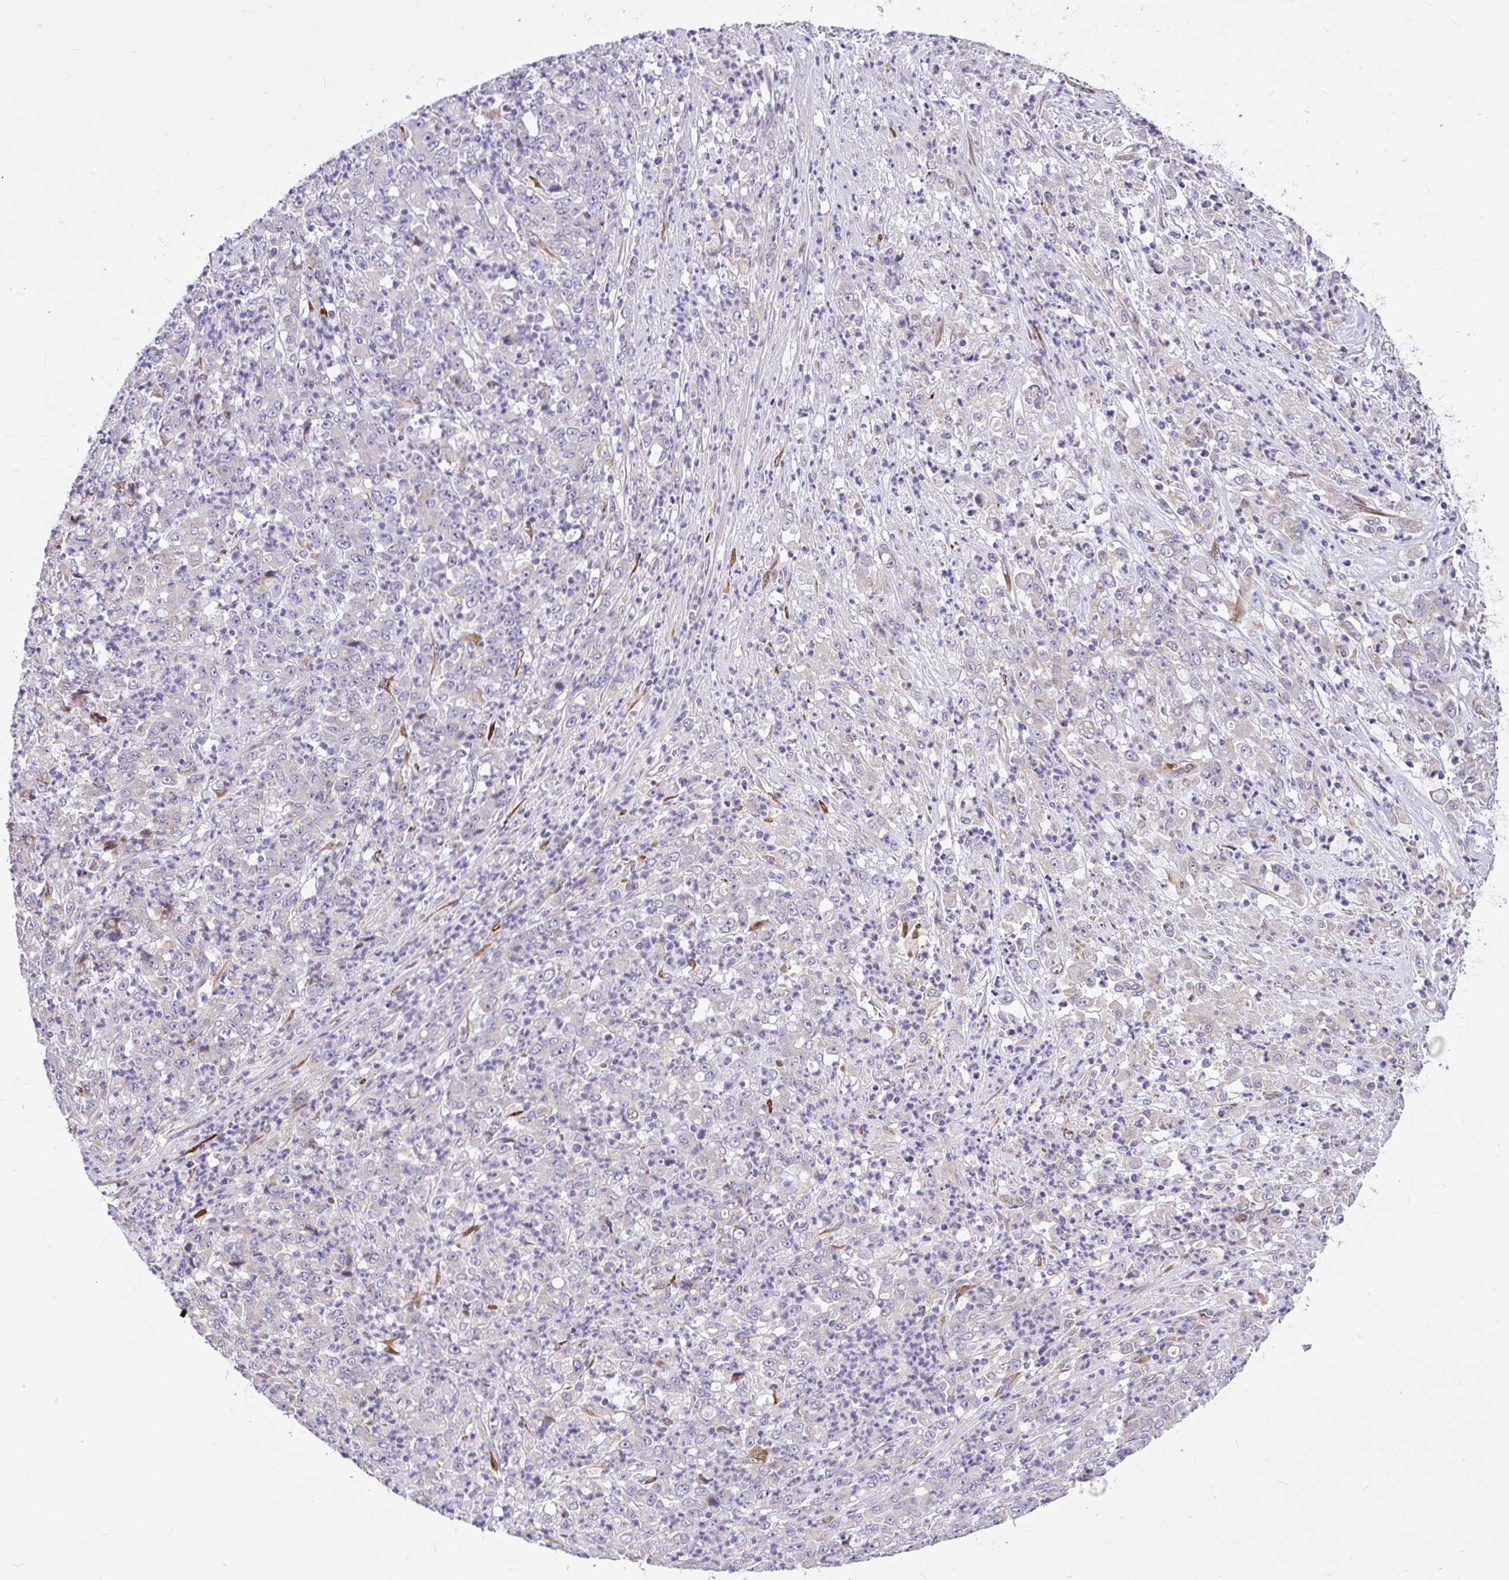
{"staining": {"intensity": "negative", "quantity": "none", "location": "none"}, "tissue": "stomach cancer", "cell_type": "Tumor cells", "image_type": "cancer", "snomed": [{"axis": "morphology", "description": "Adenocarcinoma, NOS"}, {"axis": "topography", "description": "Stomach, lower"}], "caption": "Immunohistochemistry image of neoplastic tissue: stomach cancer stained with DAB (3,3'-diaminobenzidine) shows no significant protein expression in tumor cells.", "gene": "GABBR2", "patient": {"sex": "female", "age": 71}}